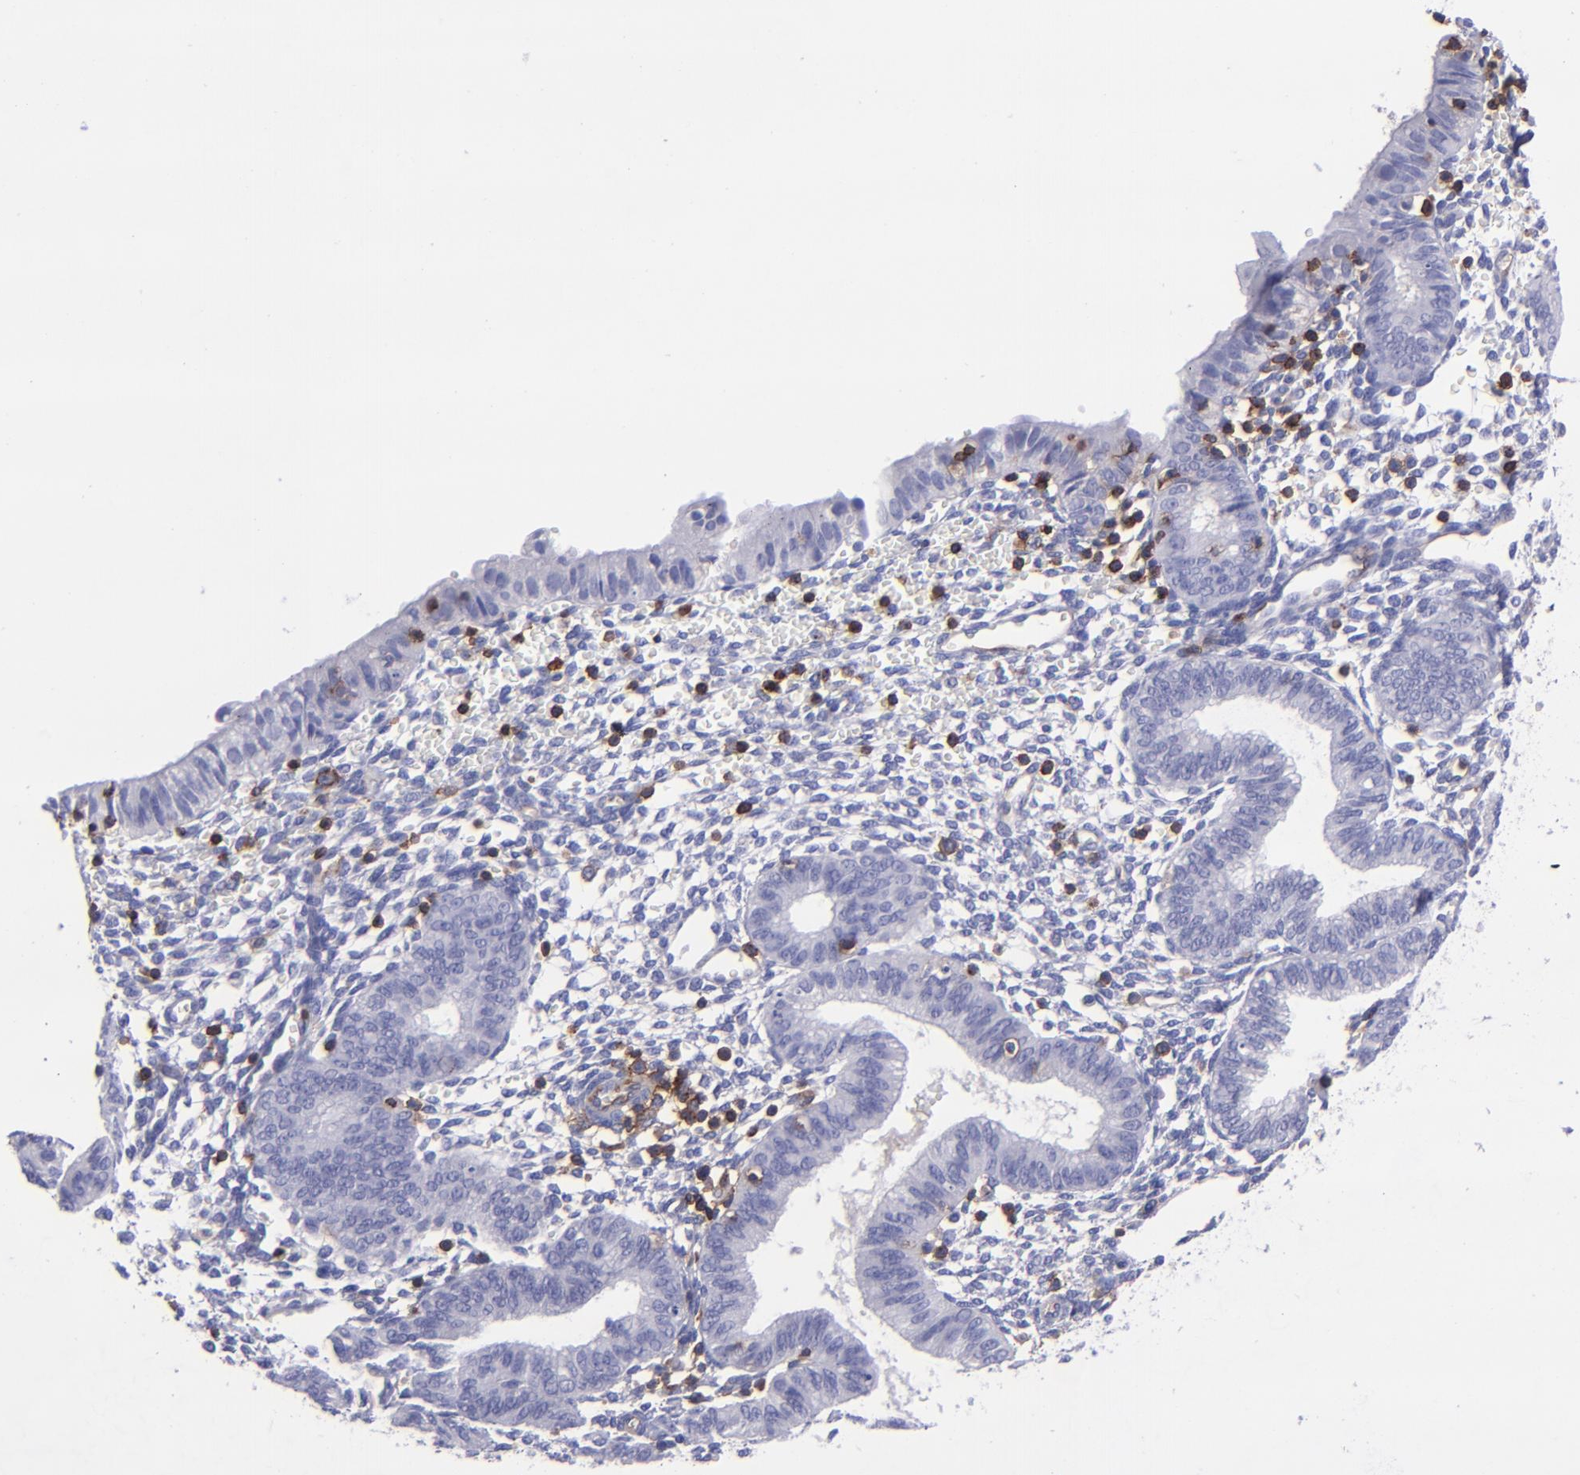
{"staining": {"intensity": "negative", "quantity": "none", "location": "none"}, "tissue": "endometrium", "cell_type": "Cells in endometrial stroma", "image_type": "normal", "snomed": [{"axis": "morphology", "description": "Normal tissue, NOS"}, {"axis": "topography", "description": "Endometrium"}], "caption": "A histopathology image of endometrium stained for a protein shows no brown staining in cells in endometrial stroma.", "gene": "ICAM3", "patient": {"sex": "female", "age": 61}}